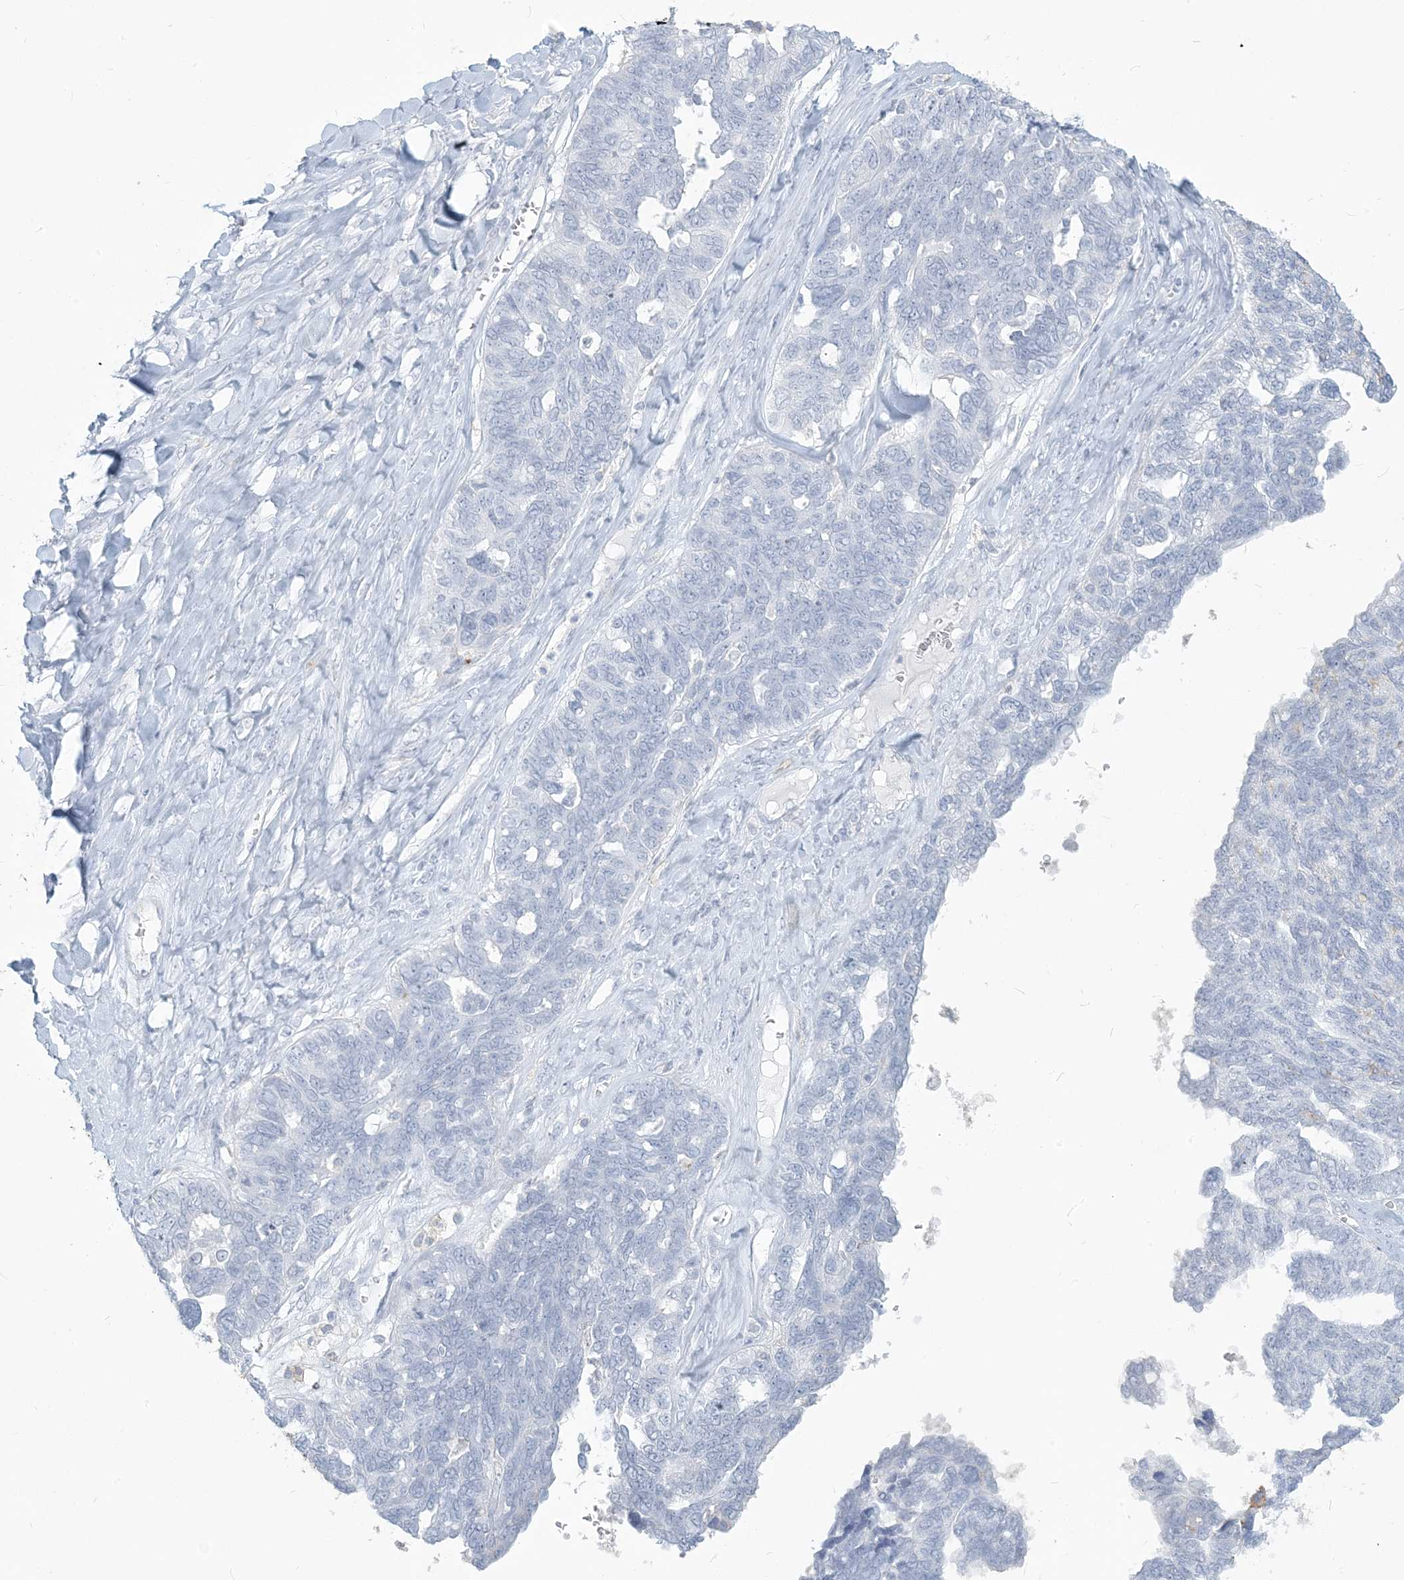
{"staining": {"intensity": "negative", "quantity": "none", "location": "none"}, "tissue": "ovarian cancer", "cell_type": "Tumor cells", "image_type": "cancer", "snomed": [{"axis": "morphology", "description": "Cystadenocarcinoma, serous, NOS"}, {"axis": "topography", "description": "Ovary"}], "caption": "Image shows no protein positivity in tumor cells of serous cystadenocarcinoma (ovarian) tissue. (DAB immunohistochemistry visualized using brightfield microscopy, high magnification).", "gene": "HLA-DRB1", "patient": {"sex": "female", "age": 79}}